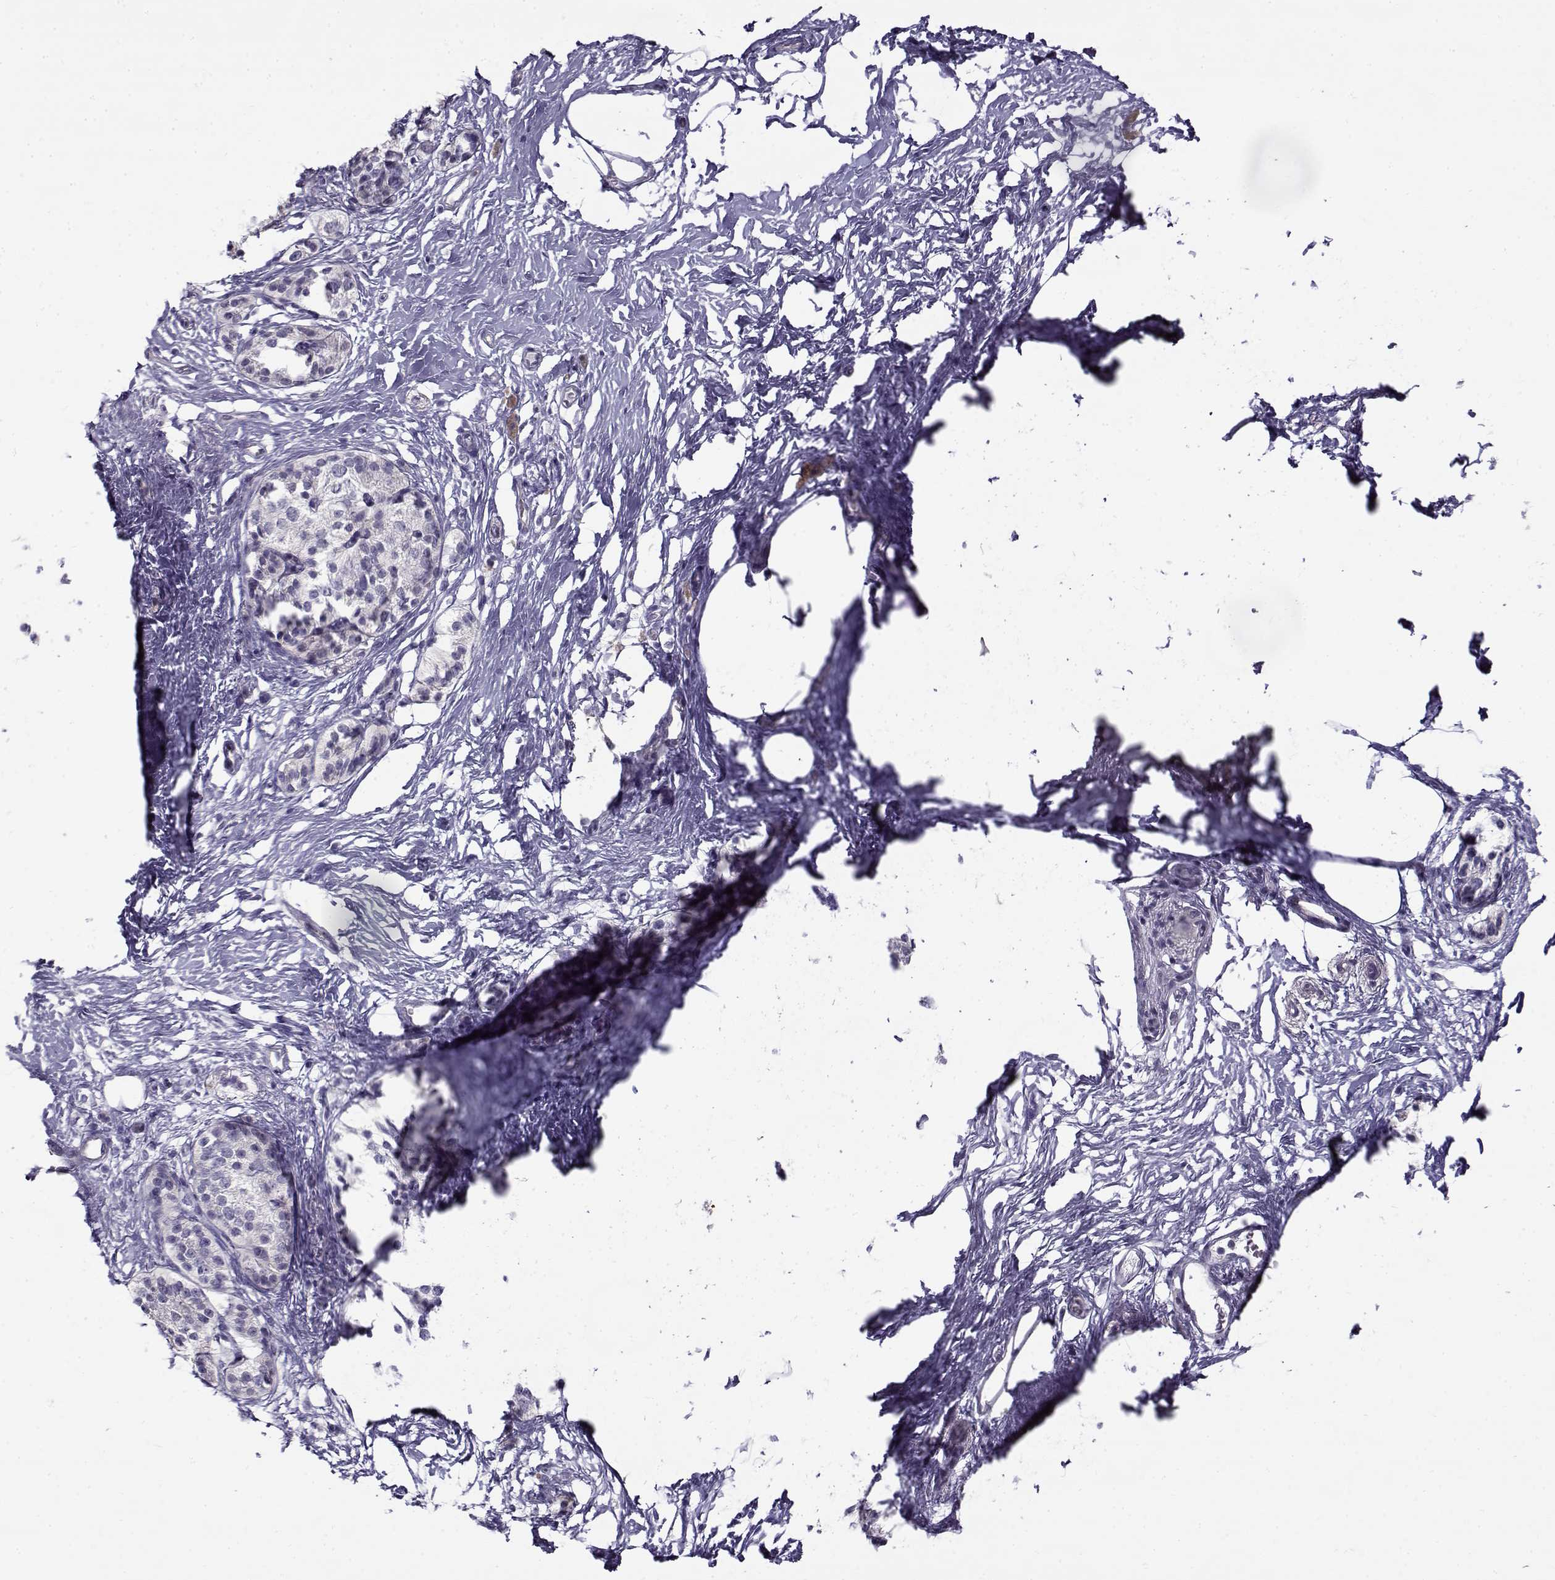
{"staining": {"intensity": "negative", "quantity": "none", "location": "none"}, "tissue": "pancreatic cancer", "cell_type": "Tumor cells", "image_type": "cancer", "snomed": [{"axis": "morphology", "description": "Adenocarcinoma, NOS"}, {"axis": "topography", "description": "Pancreas"}], "caption": "DAB (3,3'-diaminobenzidine) immunohistochemical staining of human adenocarcinoma (pancreatic) displays no significant staining in tumor cells.", "gene": "TEX55", "patient": {"sex": "female", "age": 72}}